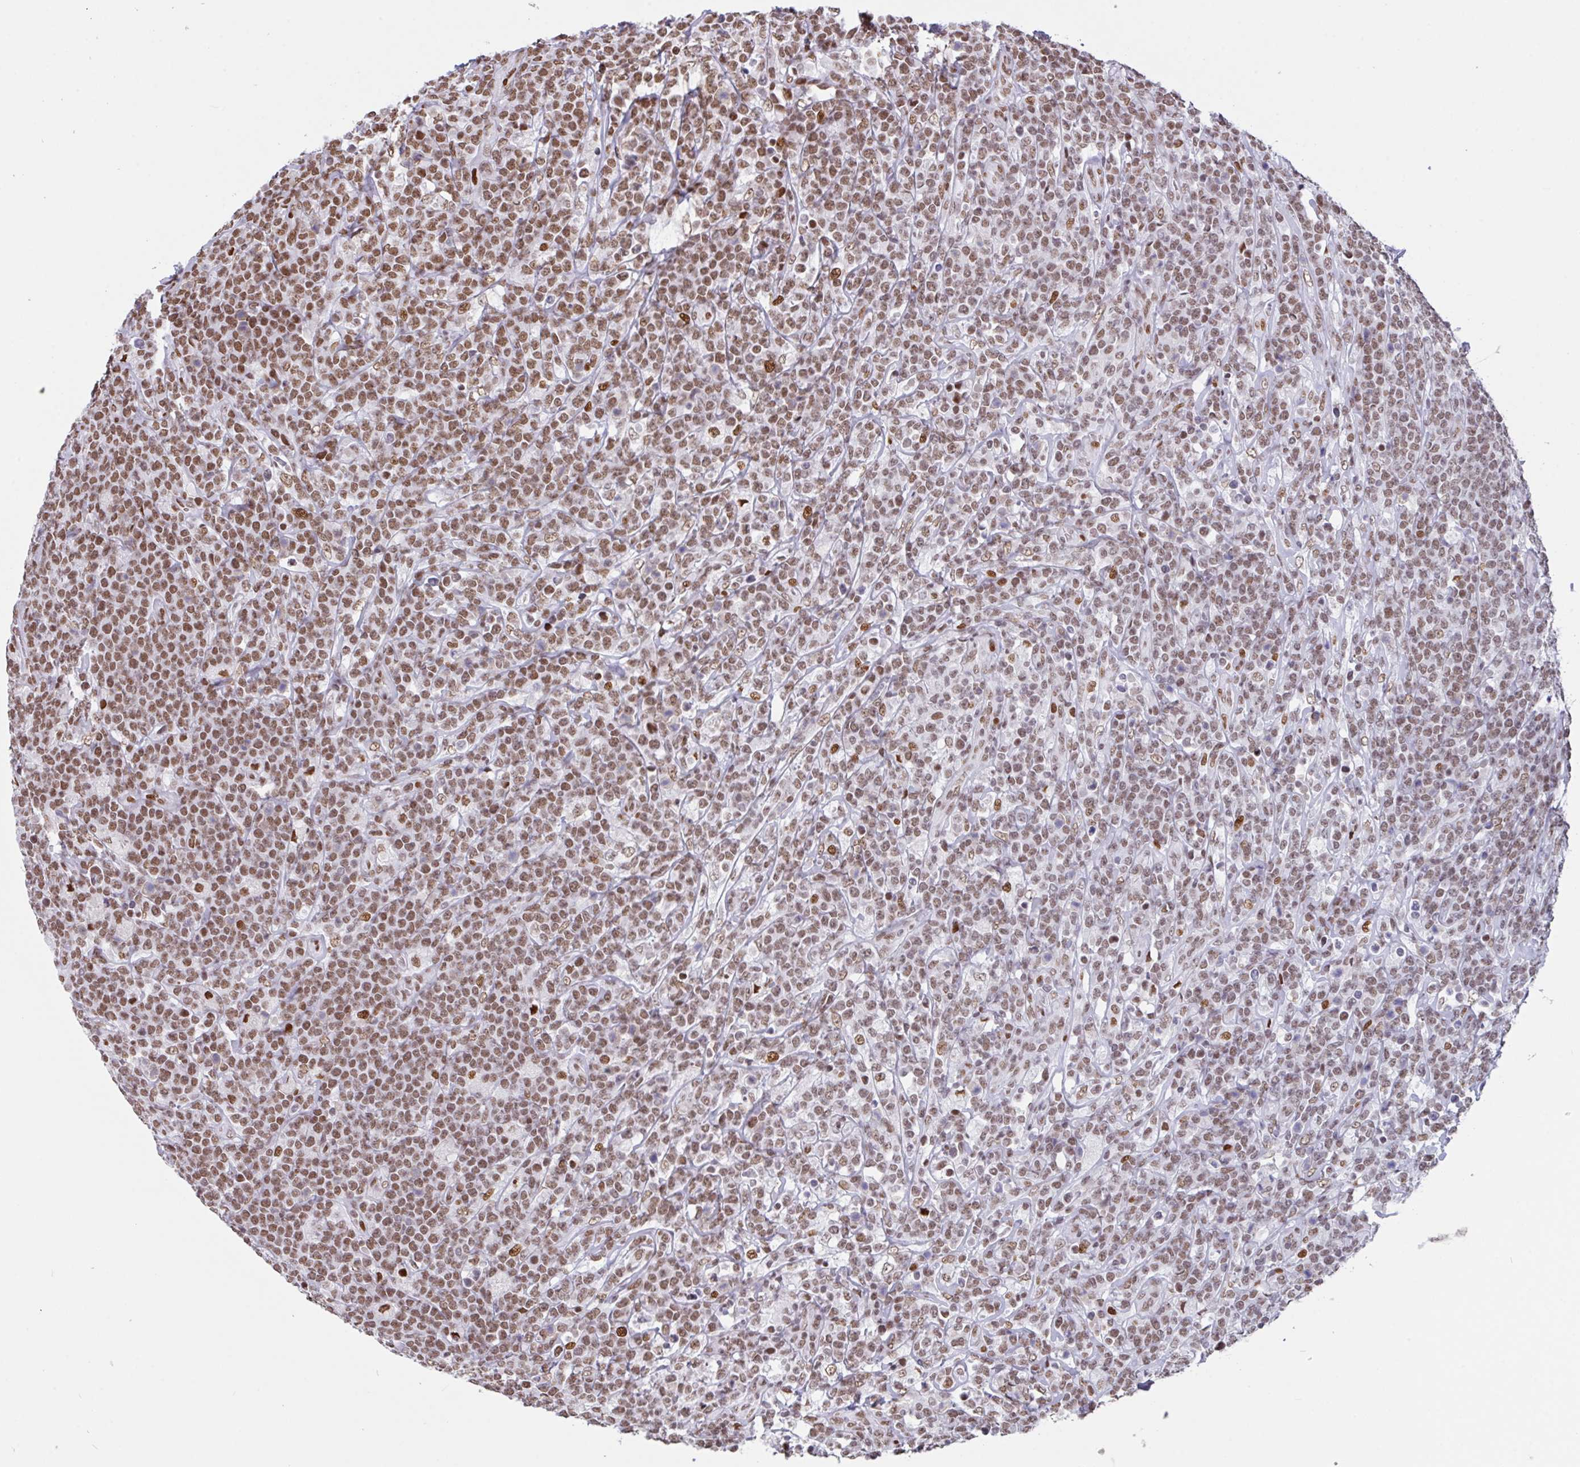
{"staining": {"intensity": "moderate", "quantity": ">75%", "location": "nuclear"}, "tissue": "lymphoma", "cell_type": "Tumor cells", "image_type": "cancer", "snomed": [{"axis": "morphology", "description": "Malignant lymphoma, non-Hodgkin's type, High grade"}, {"axis": "topography", "description": "Small intestine"}], "caption": "A photomicrograph of lymphoma stained for a protein reveals moderate nuclear brown staining in tumor cells. The protein is shown in brown color, while the nuclei are stained blue.", "gene": "CLP1", "patient": {"sex": "male", "age": 8}}